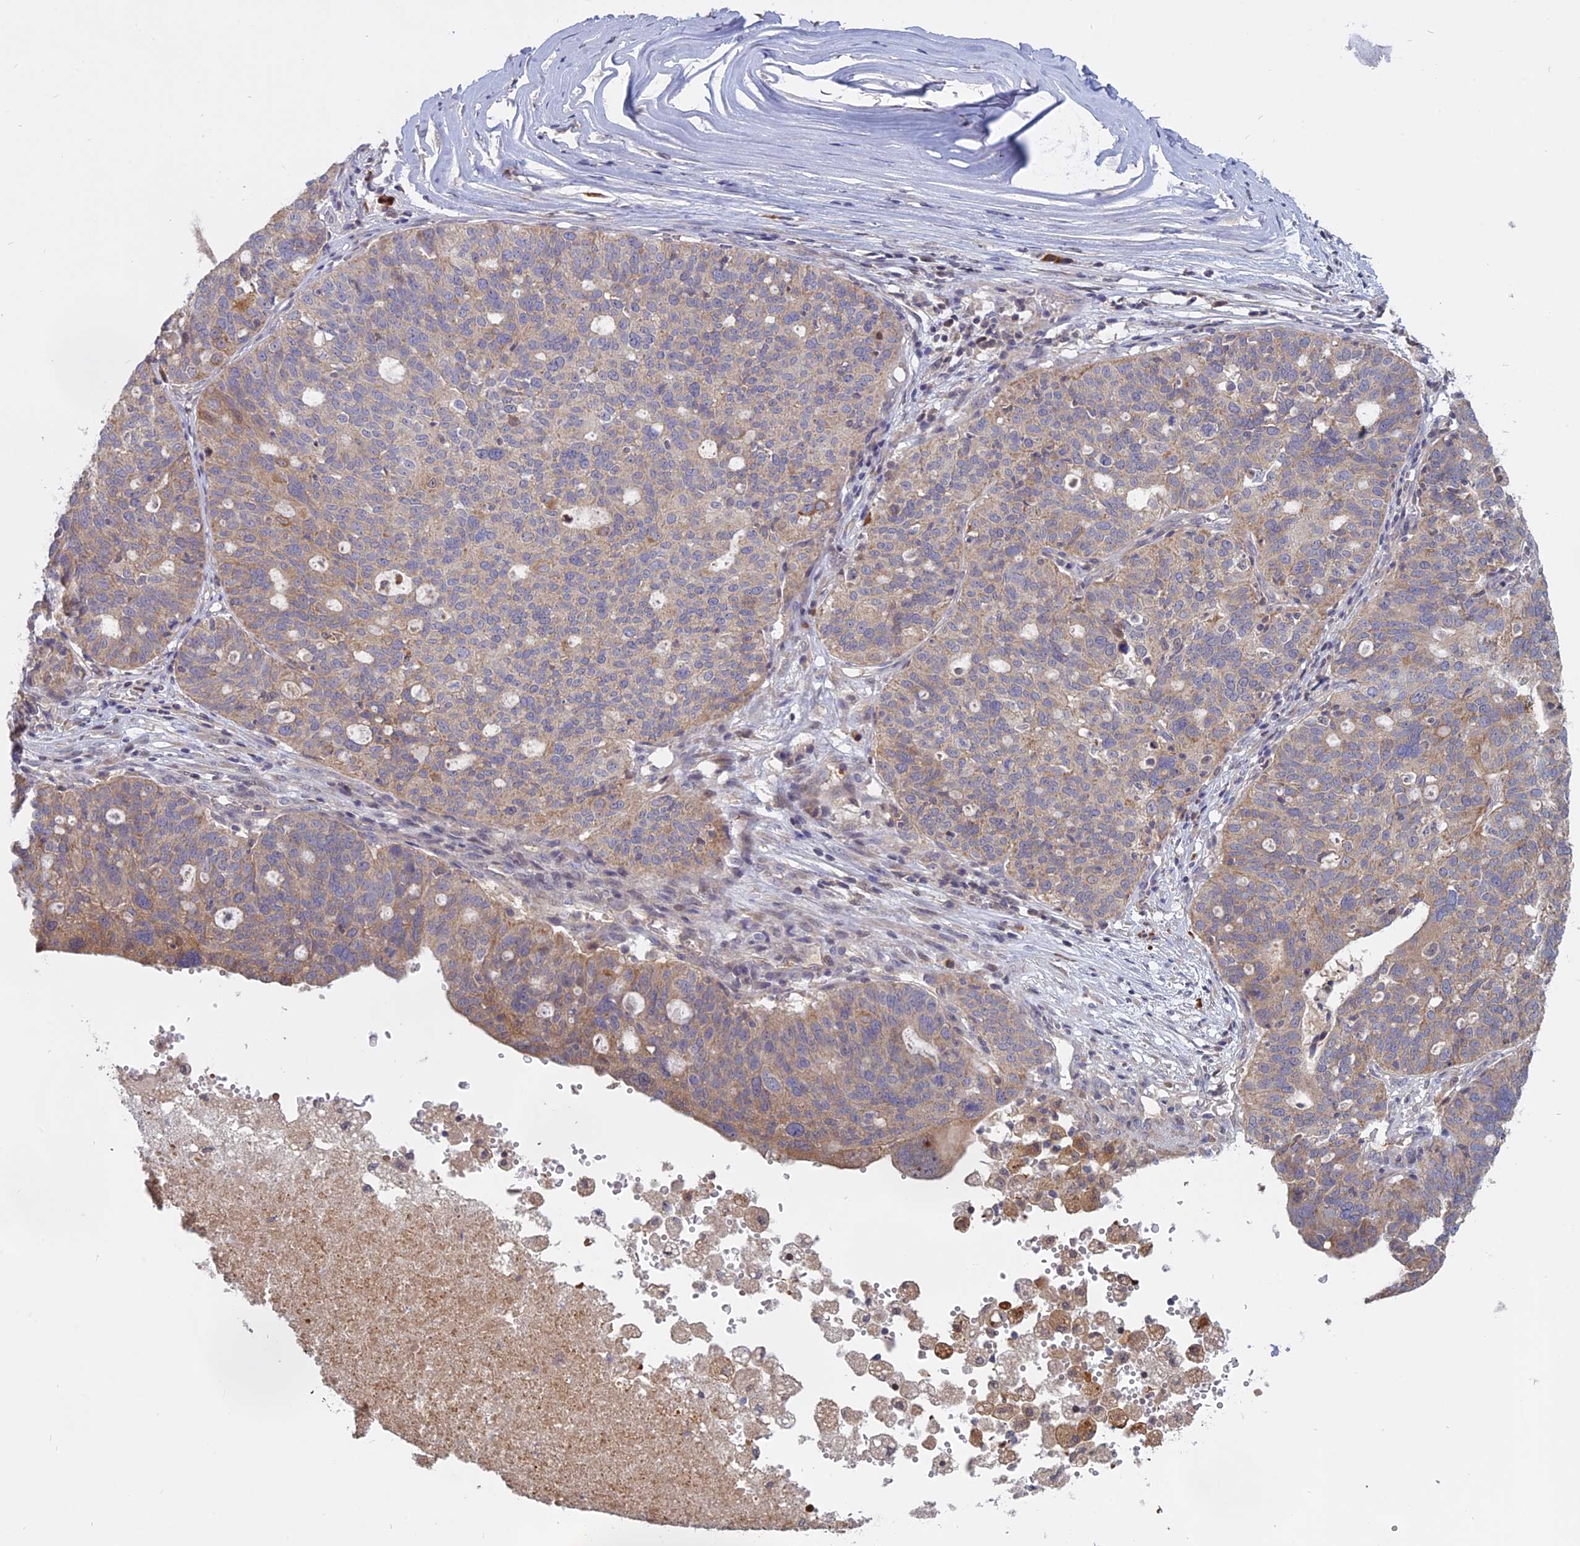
{"staining": {"intensity": "weak", "quantity": "25%-75%", "location": "cytoplasmic/membranous"}, "tissue": "ovarian cancer", "cell_type": "Tumor cells", "image_type": "cancer", "snomed": [{"axis": "morphology", "description": "Cystadenocarcinoma, serous, NOS"}, {"axis": "topography", "description": "Ovary"}], "caption": "Immunohistochemical staining of ovarian cancer shows low levels of weak cytoplasmic/membranous protein expression in approximately 25%-75% of tumor cells. Ihc stains the protein in brown and the nuclei are stained blue.", "gene": "TMEM208", "patient": {"sex": "female", "age": 59}}